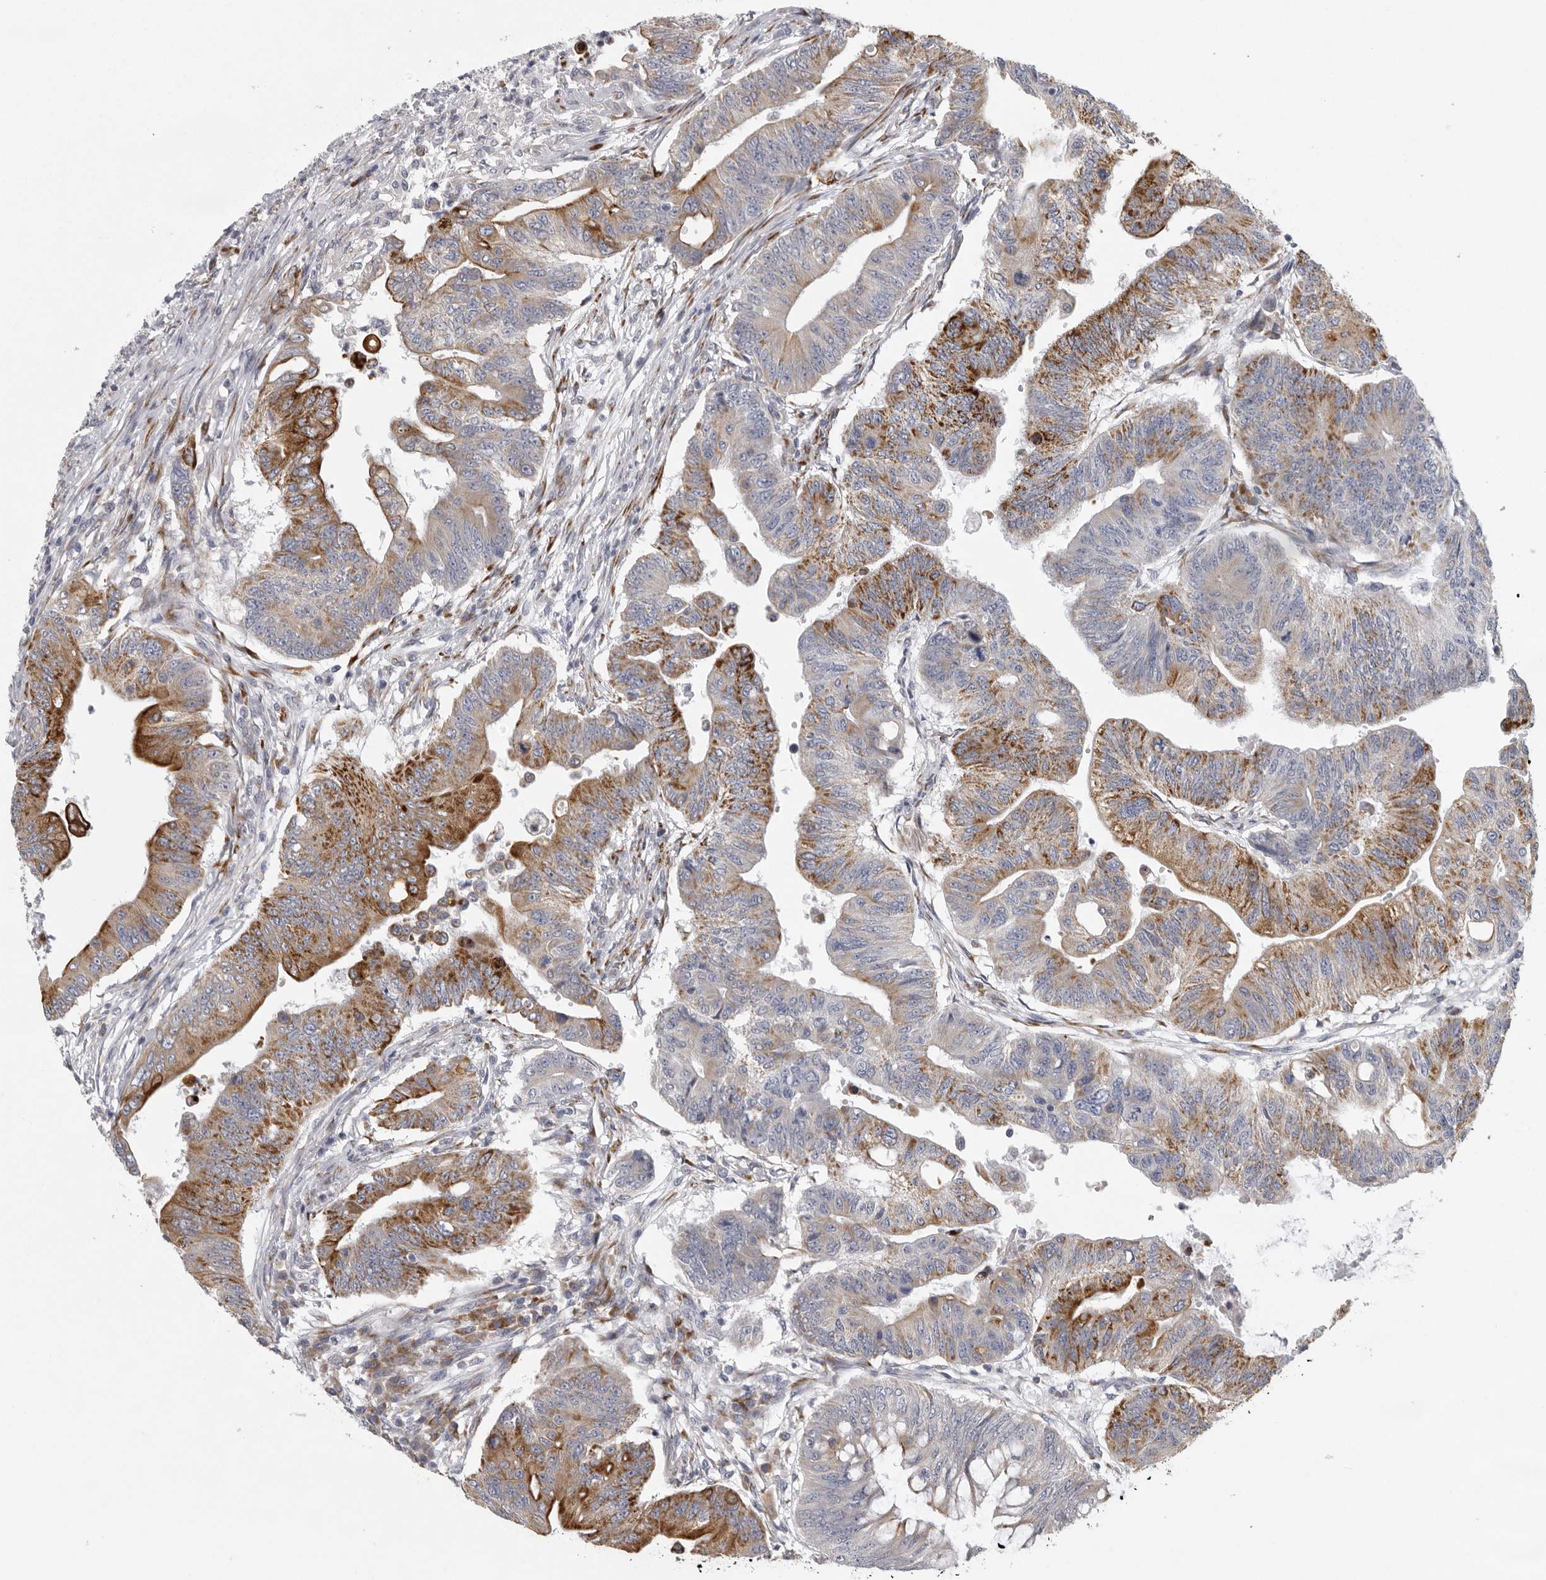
{"staining": {"intensity": "strong", "quantity": "25%-75%", "location": "cytoplasmic/membranous"}, "tissue": "colorectal cancer", "cell_type": "Tumor cells", "image_type": "cancer", "snomed": [{"axis": "morphology", "description": "Adenoma, NOS"}, {"axis": "morphology", "description": "Adenocarcinoma, NOS"}, {"axis": "topography", "description": "Colon"}], "caption": "About 25%-75% of tumor cells in human colorectal cancer (adenocarcinoma) reveal strong cytoplasmic/membranous protein positivity as visualized by brown immunohistochemical staining.", "gene": "USP24", "patient": {"sex": "male", "age": 79}}